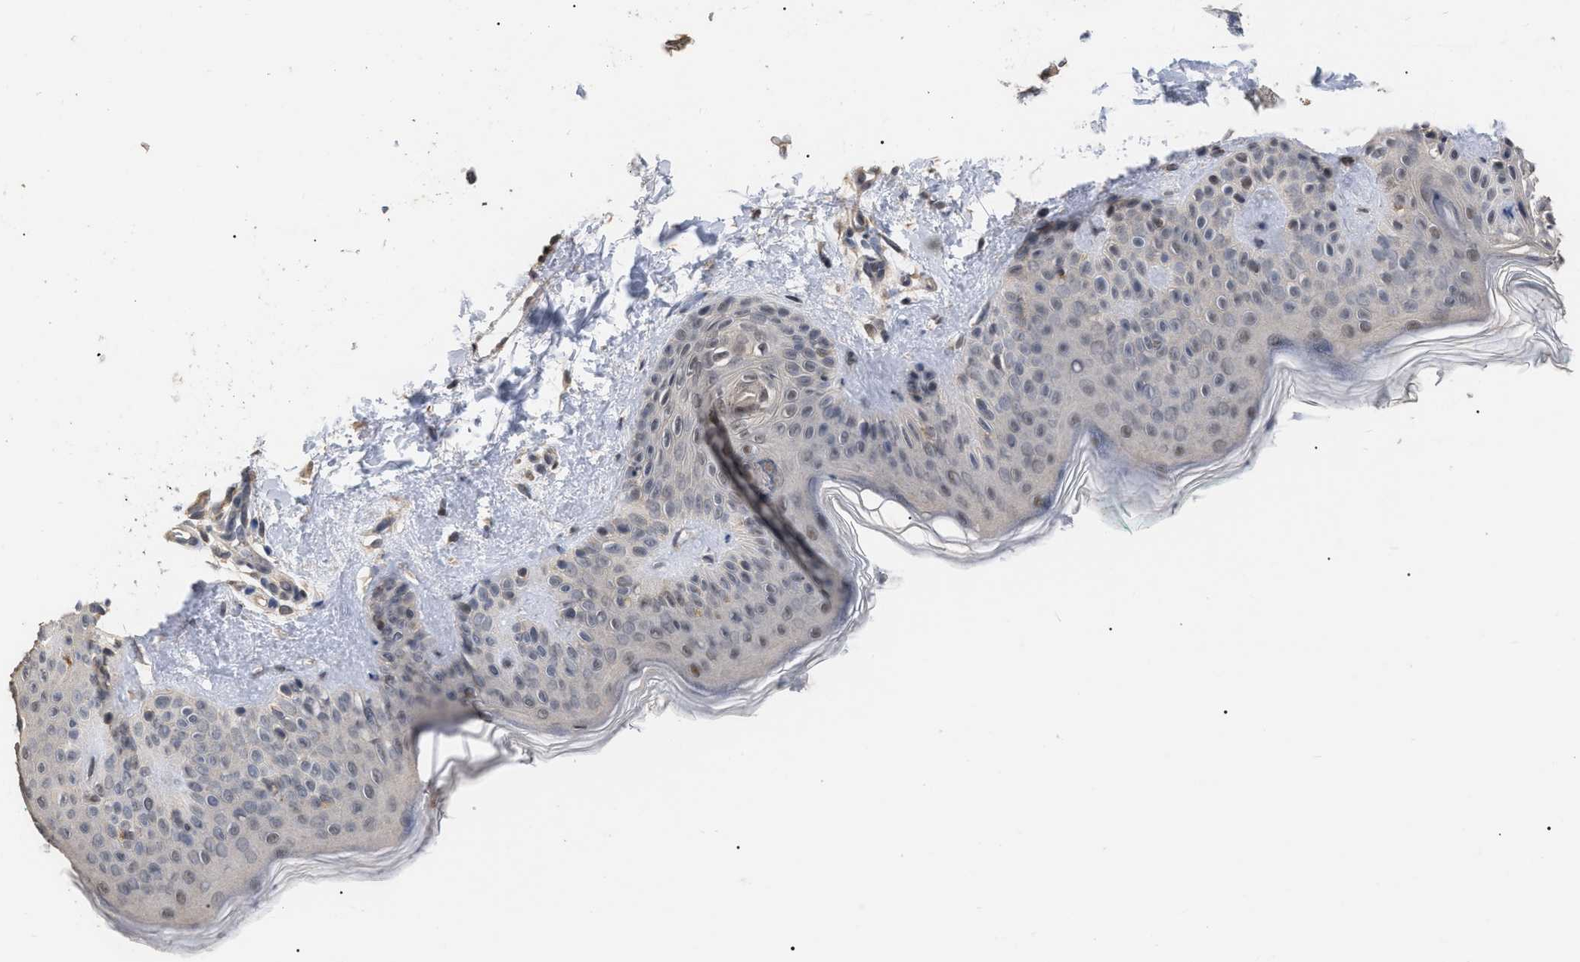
{"staining": {"intensity": "negative", "quantity": "none", "location": "none"}, "tissue": "skin", "cell_type": "Fibroblasts", "image_type": "normal", "snomed": [{"axis": "morphology", "description": "Normal tissue, NOS"}, {"axis": "topography", "description": "Skin"}], "caption": "Immunohistochemistry of benign skin exhibits no expression in fibroblasts.", "gene": "JAZF1", "patient": {"sex": "male", "age": 30}}